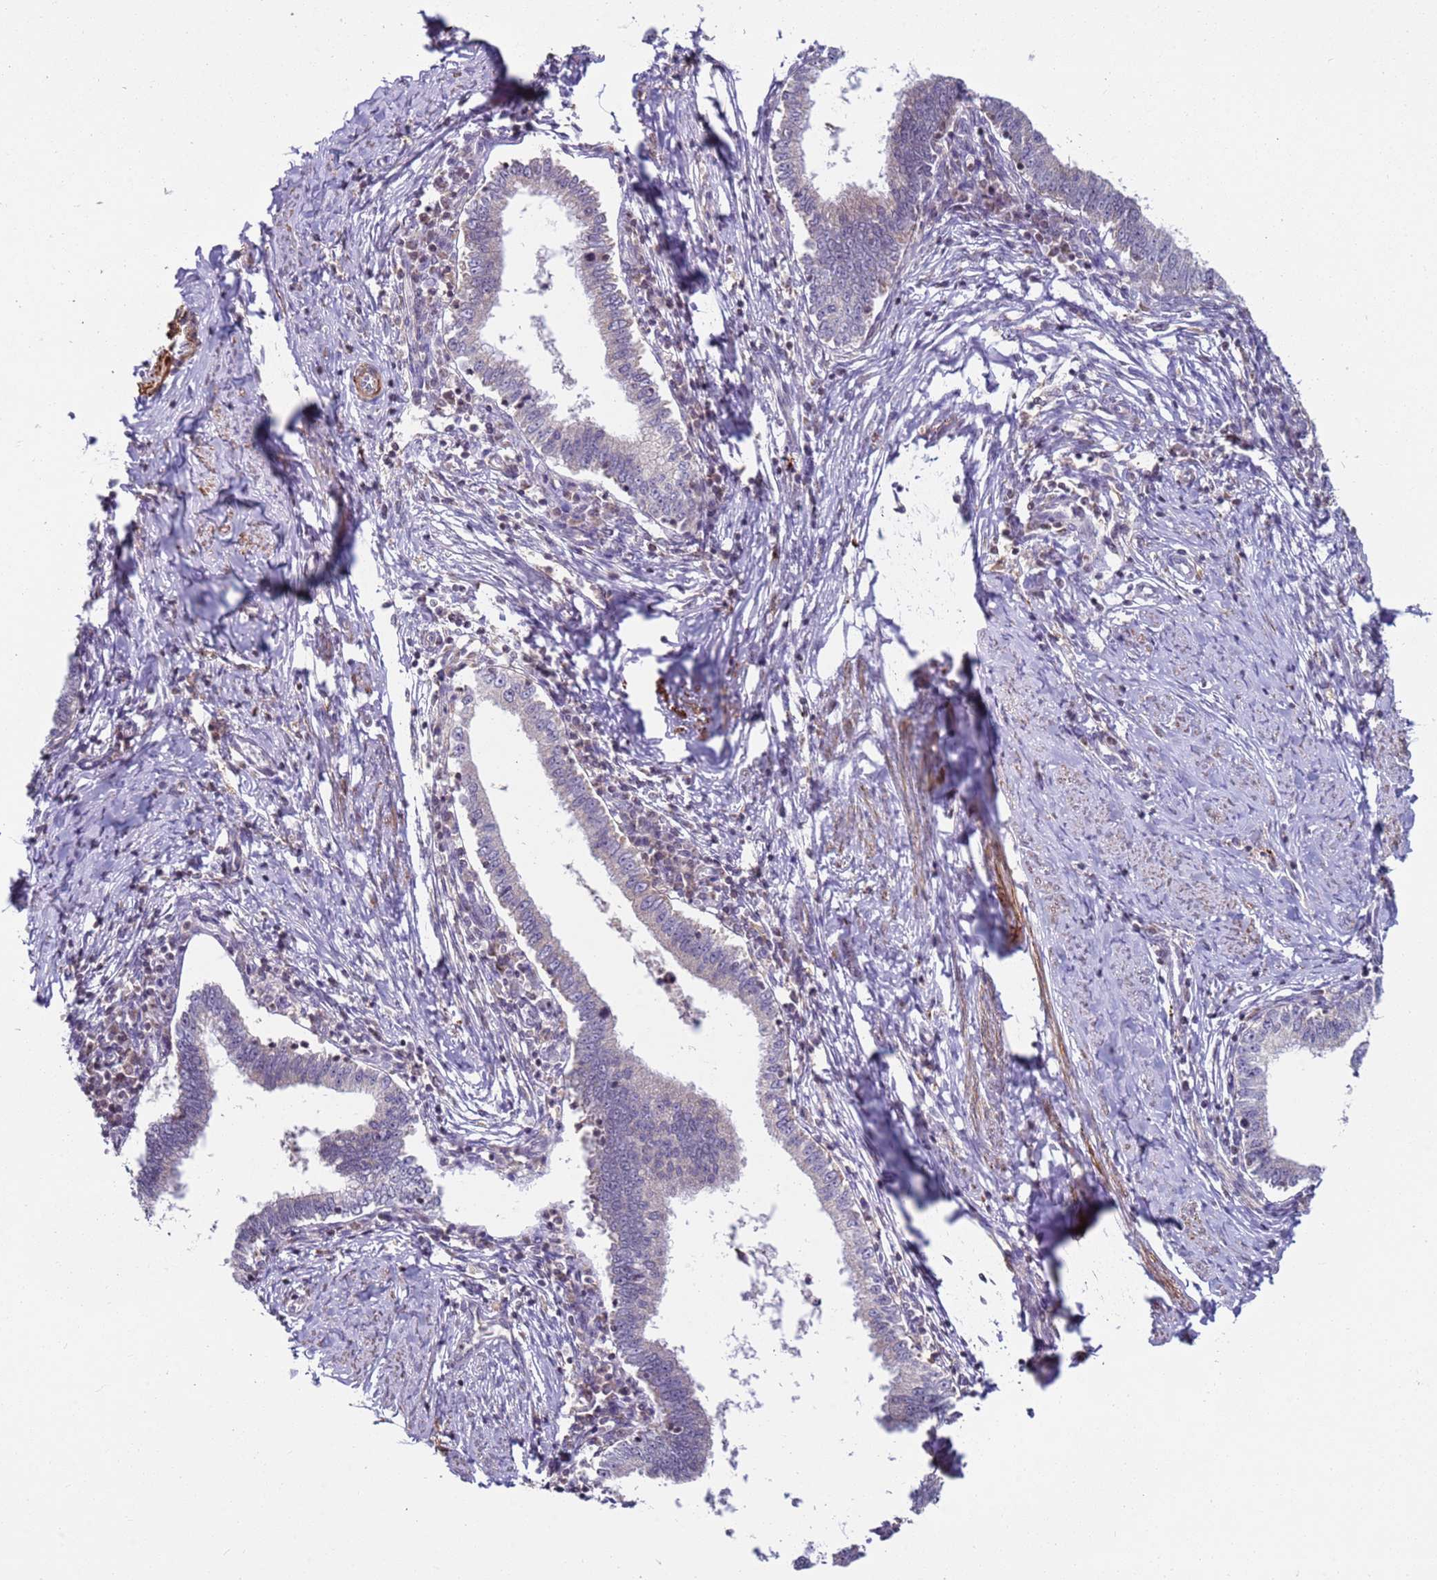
{"staining": {"intensity": "negative", "quantity": "none", "location": "none"}, "tissue": "cervical cancer", "cell_type": "Tumor cells", "image_type": "cancer", "snomed": [{"axis": "morphology", "description": "Adenocarcinoma, NOS"}, {"axis": "topography", "description": "Cervix"}], "caption": "High magnification brightfield microscopy of adenocarcinoma (cervical) stained with DAB (3,3'-diaminobenzidine) (brown) and counterstained with hematoxylin (blue): tumor cells show no significant expression. (Immunohistochemistry (ihc), brightfield microscopy, high magnification).", "gene": "SNAPC4", "patient": {"sex": "female", "age": 36}}